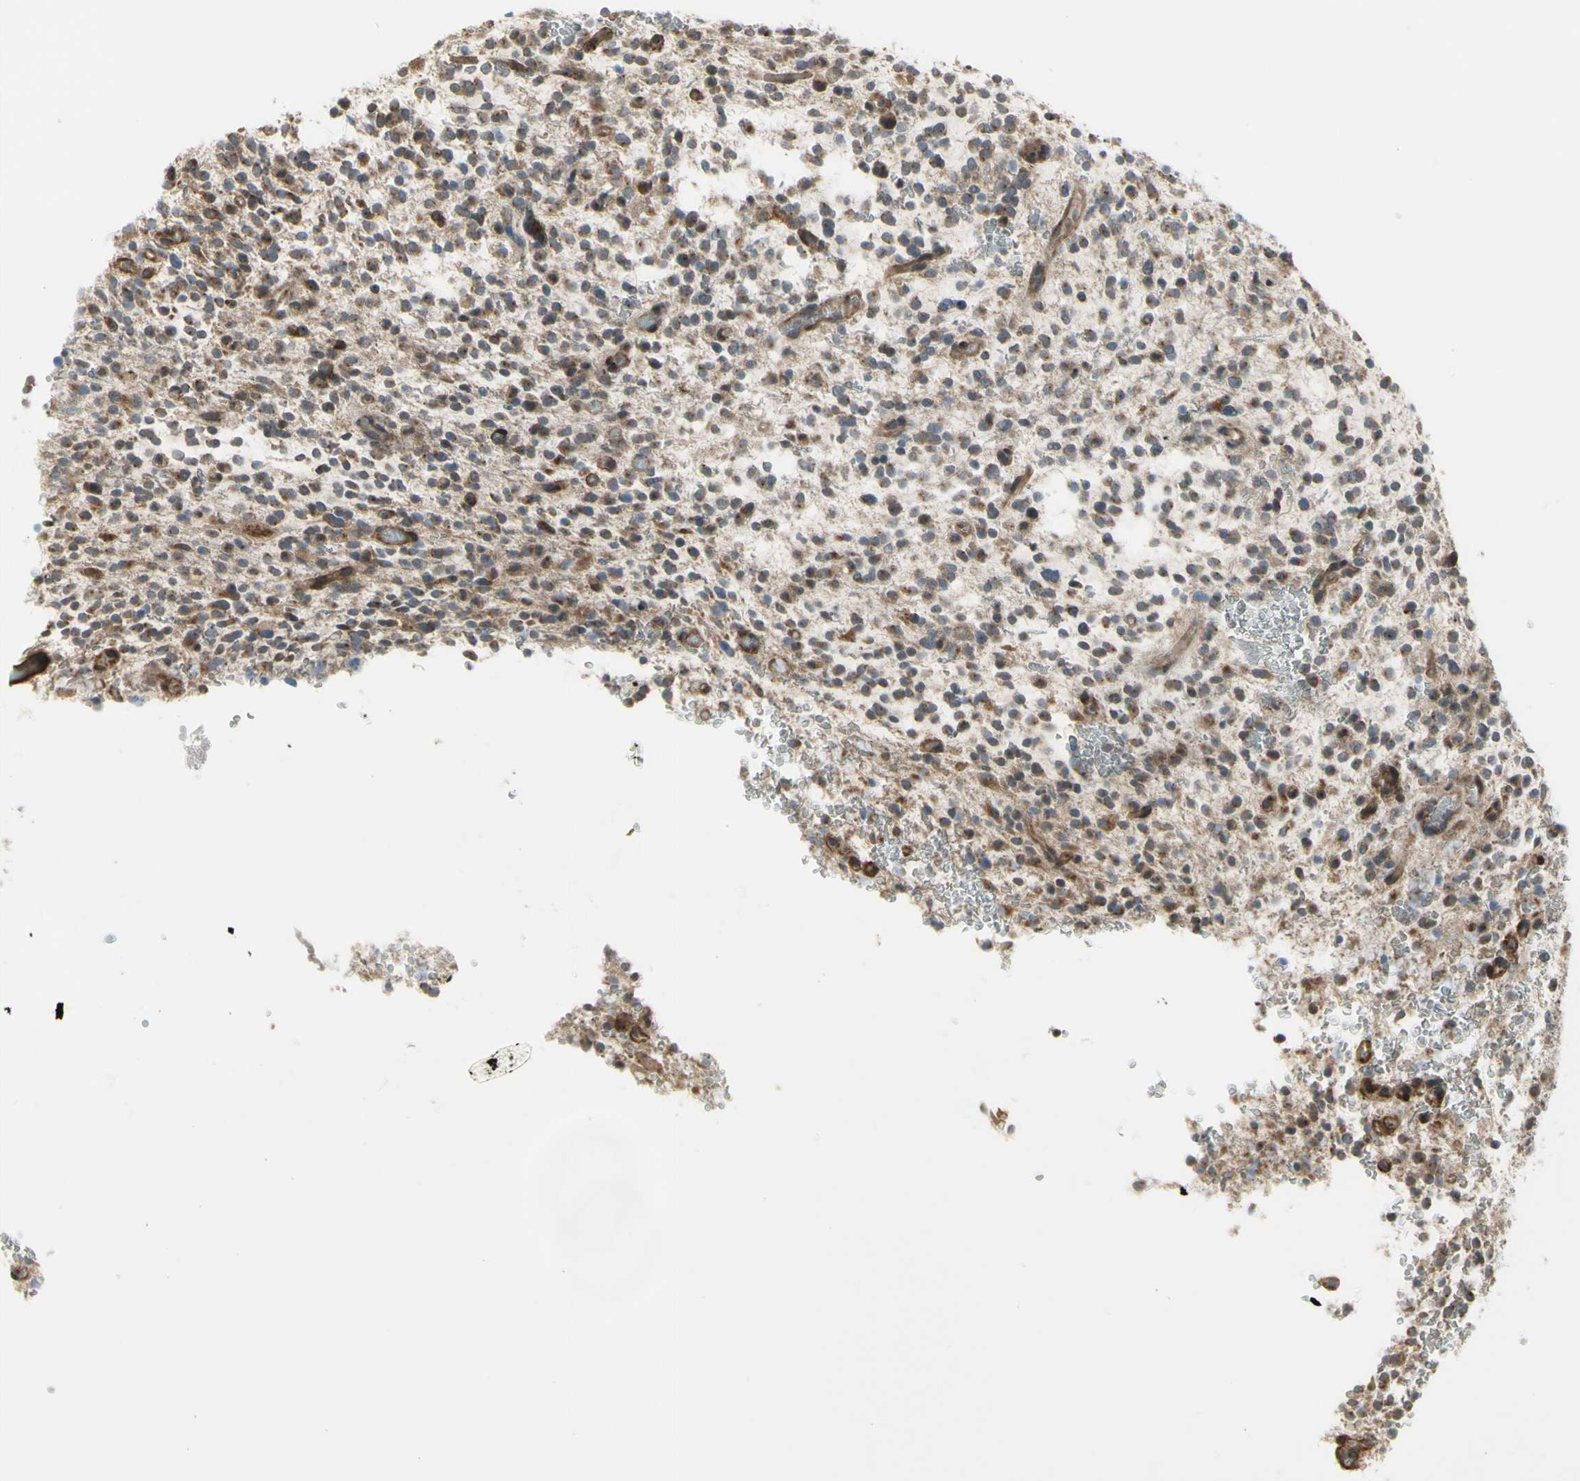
{"staining": {"intensity": "moderate", "quantity": ">75%", "location": "cytoplasmic/membranous"}, "tissue": "glioma", "cell_type": "Tumor cells", "image_type": "cancer", "snomed": [{"axis": "morphology", "description": "Glioma, malignant, High grade"}, {"axis": "topography", "description": "Brain"}], "caption": "The photomicrograph shows immunohistochemical staining of malignant glioma (high-grade). There is moderate cytoplasmic/membranous staining is identified in about >75% of tumor cells. (DAB IHC with brightfield microscopy, high magnification).", "gene": "SLC39A9", "patient": {"sex": "male", "age": 48}}